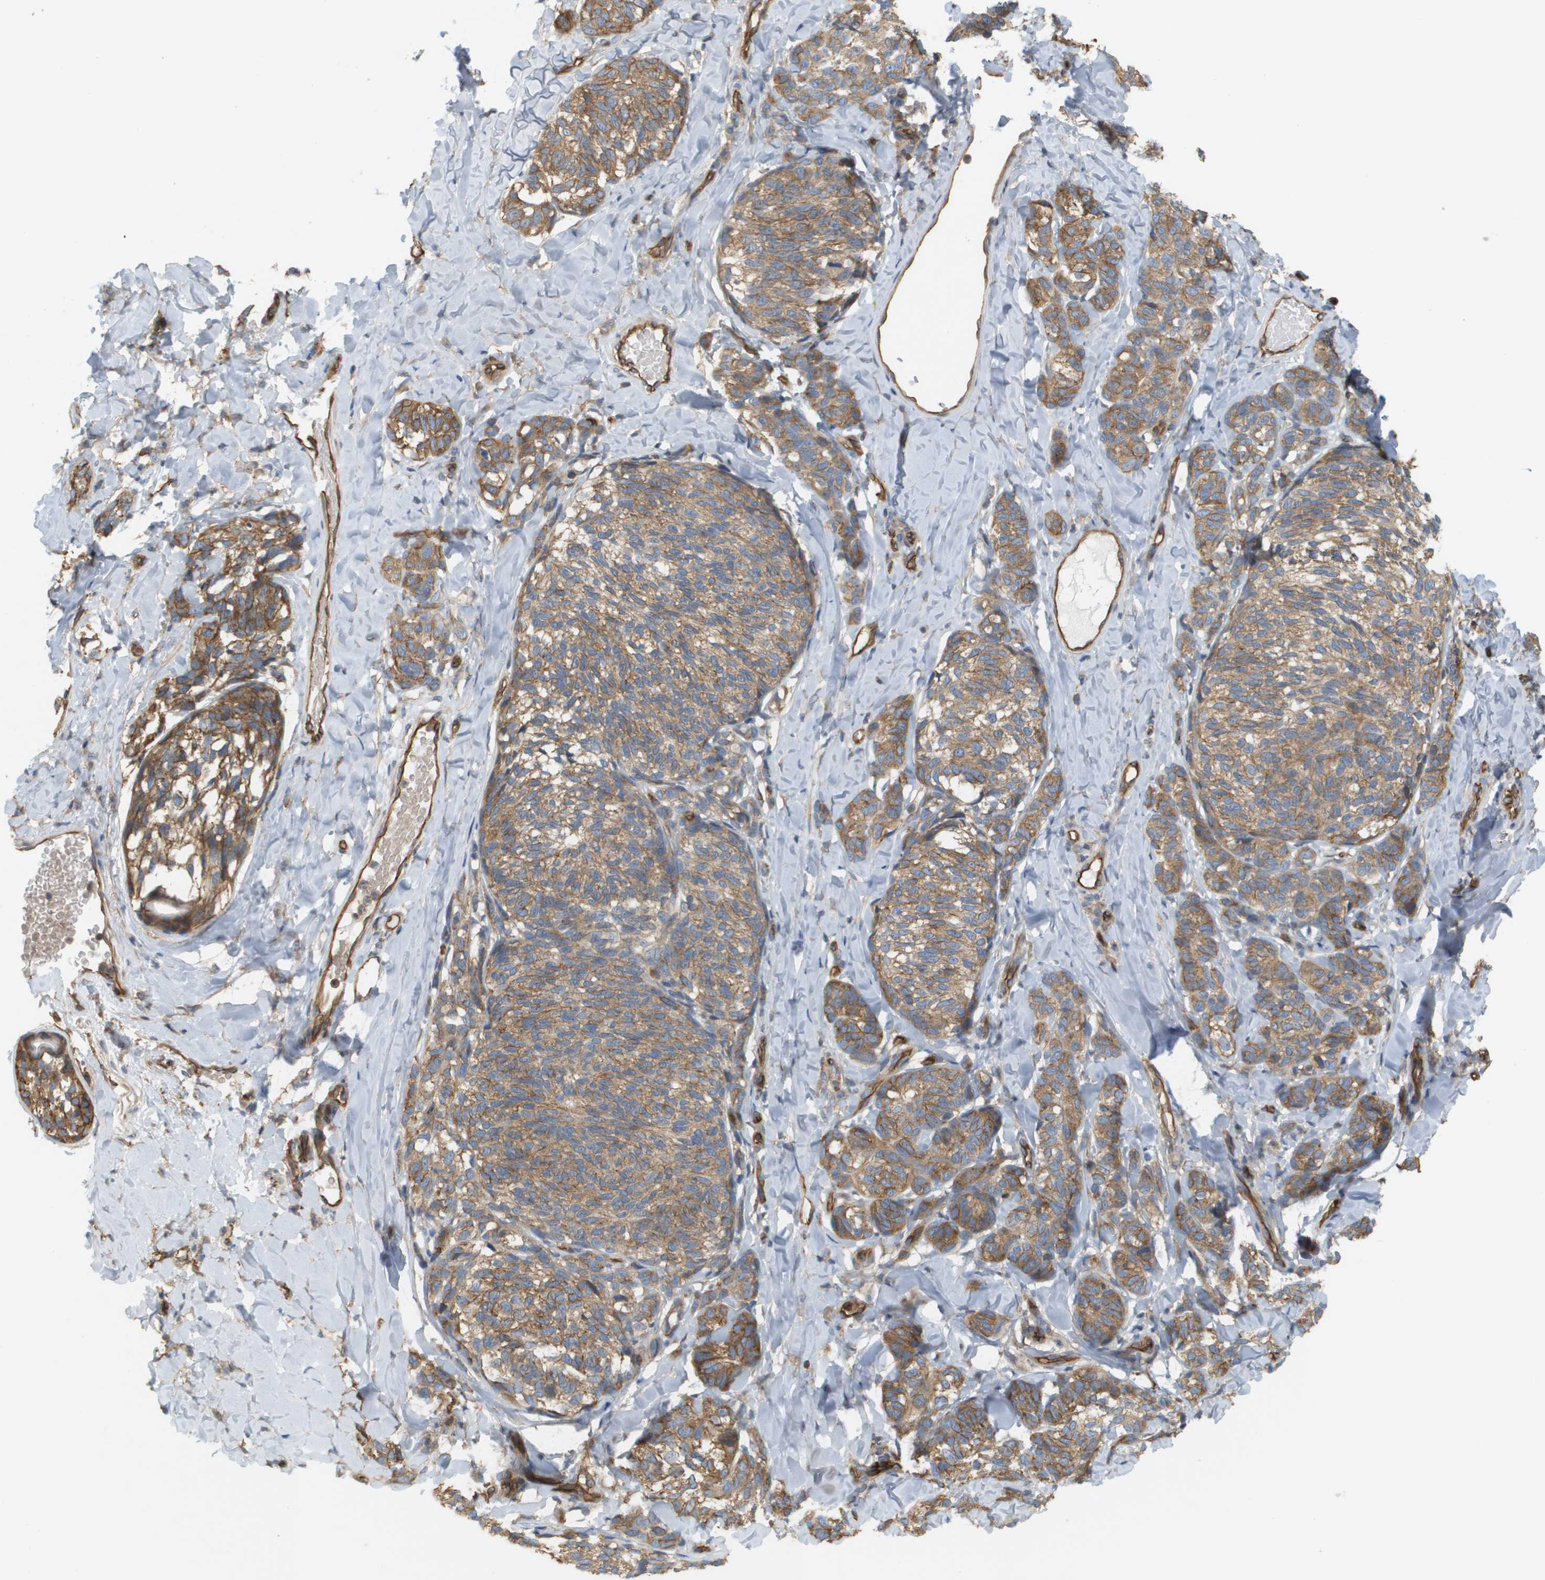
{"staining": {"intensity": "moderate", "quantity": ">75%", "location": "cytoplasmic/membranous"}, "tissue": "melanoma", "cell_type": "Tumor cells", "image_type": "cancer", "snomed": [{"axis": "morphology", "description": "Malignant melanoma, NOS"}, {"axis": "topography", "description": "Skin"}], "caption": "Malignant melanoma stained for a protein demonstrates moderate cytoplasmic/membranous positivity in tumor cells.", "gene": "SGMS2", "patient": {"sex": "female", "age": 73}}